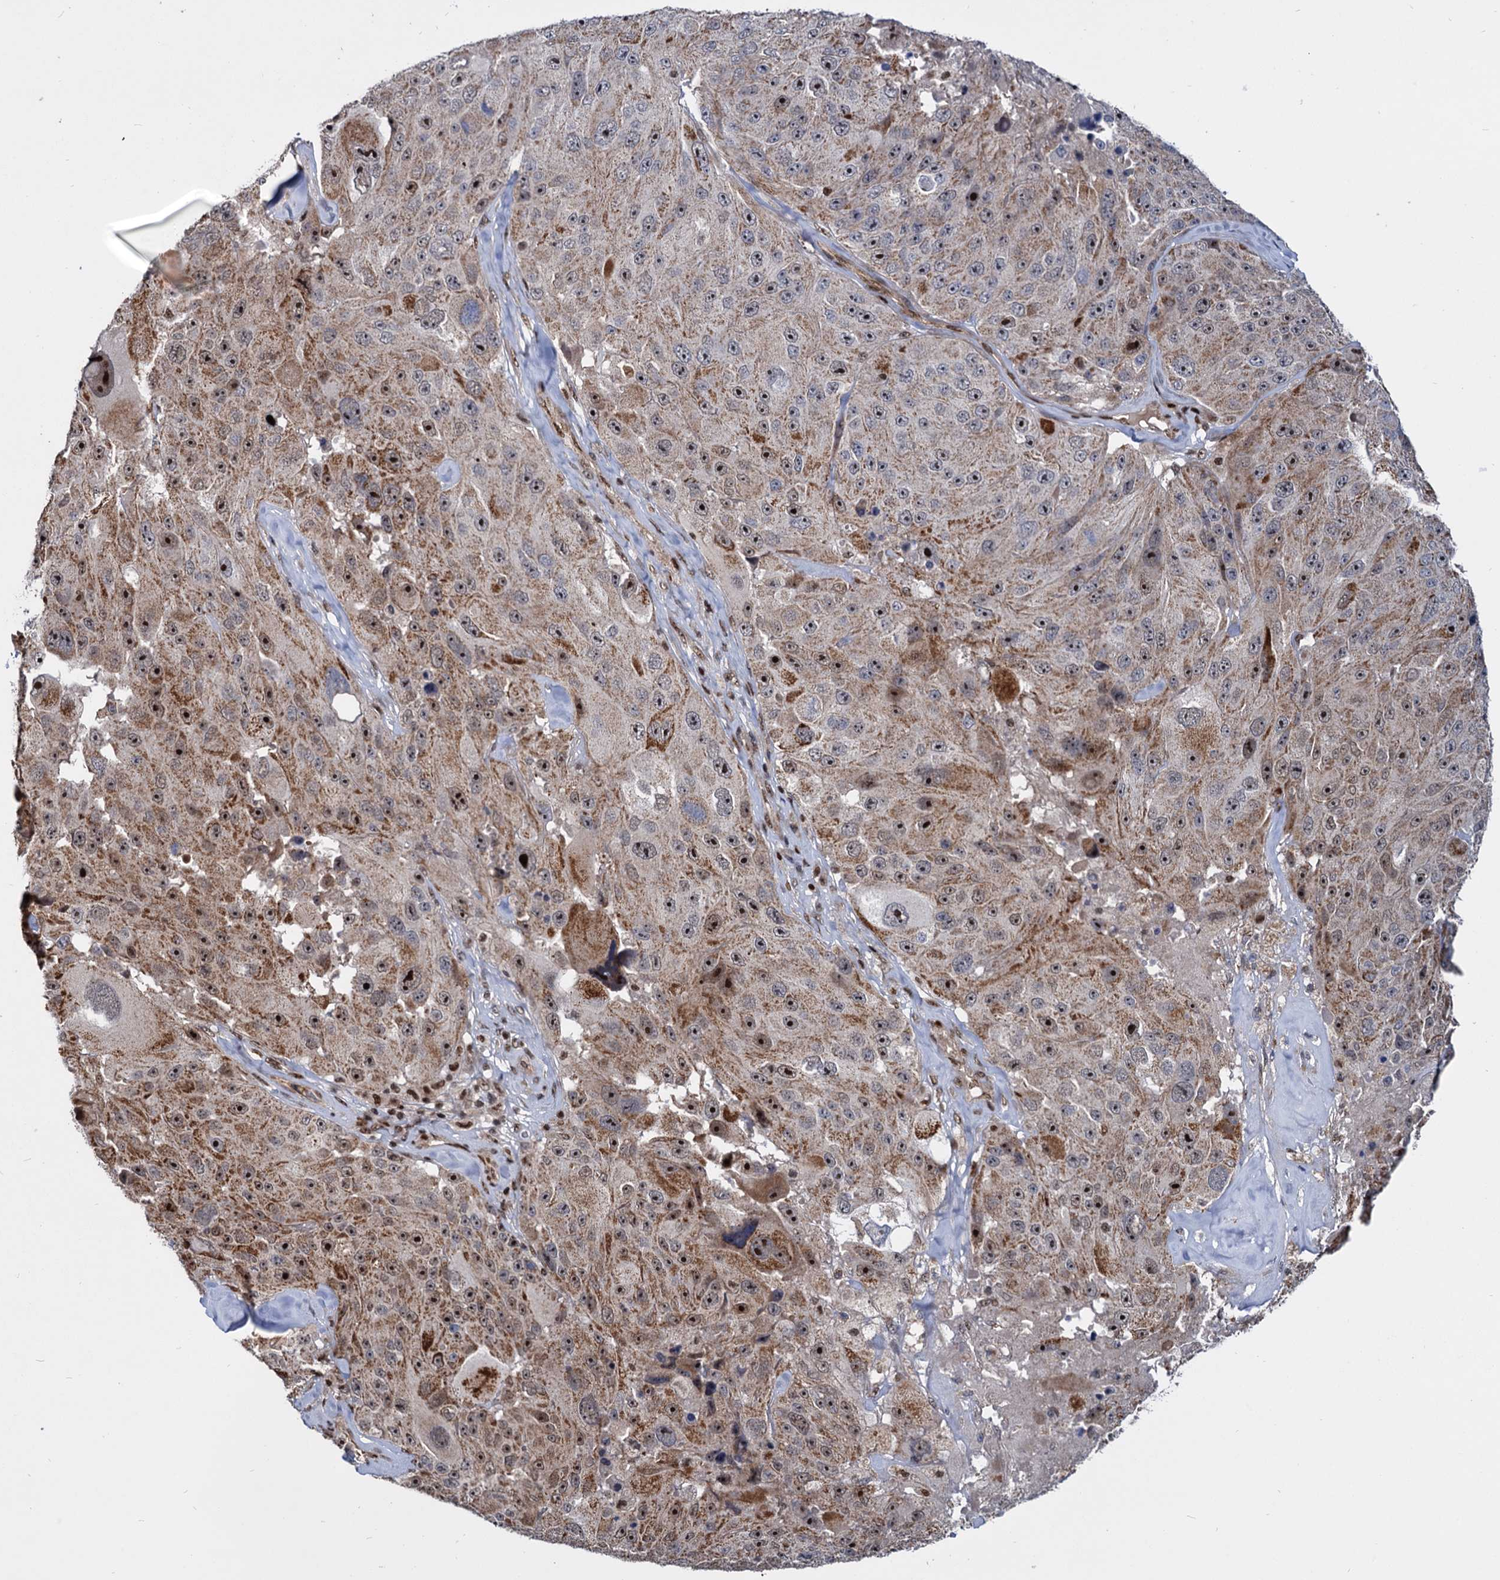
{"staining": {"intensity": "moderate", "quantity": ">75%", "location": "cytoplasmic/membranous,nuclear"}, "tissue": "melanoma", "cell_type": "Tumor cells", "image_type": "cancer", "snomed": [{"axis": "morphology", "description": "Malignant melanoma, Metastatic site"}, {"axis": "topography", "description": "Lymph node"}], "caption": "There is medium levels of moderate cytoplasmic/membranous and nuclear expression in tumor cells of malignant melanoma (metastatic site), as demonstrated by immunohistochemical staining (brown color).", "gene": "UBLCP1", "patient": {"sex": "male", "age": 62}}